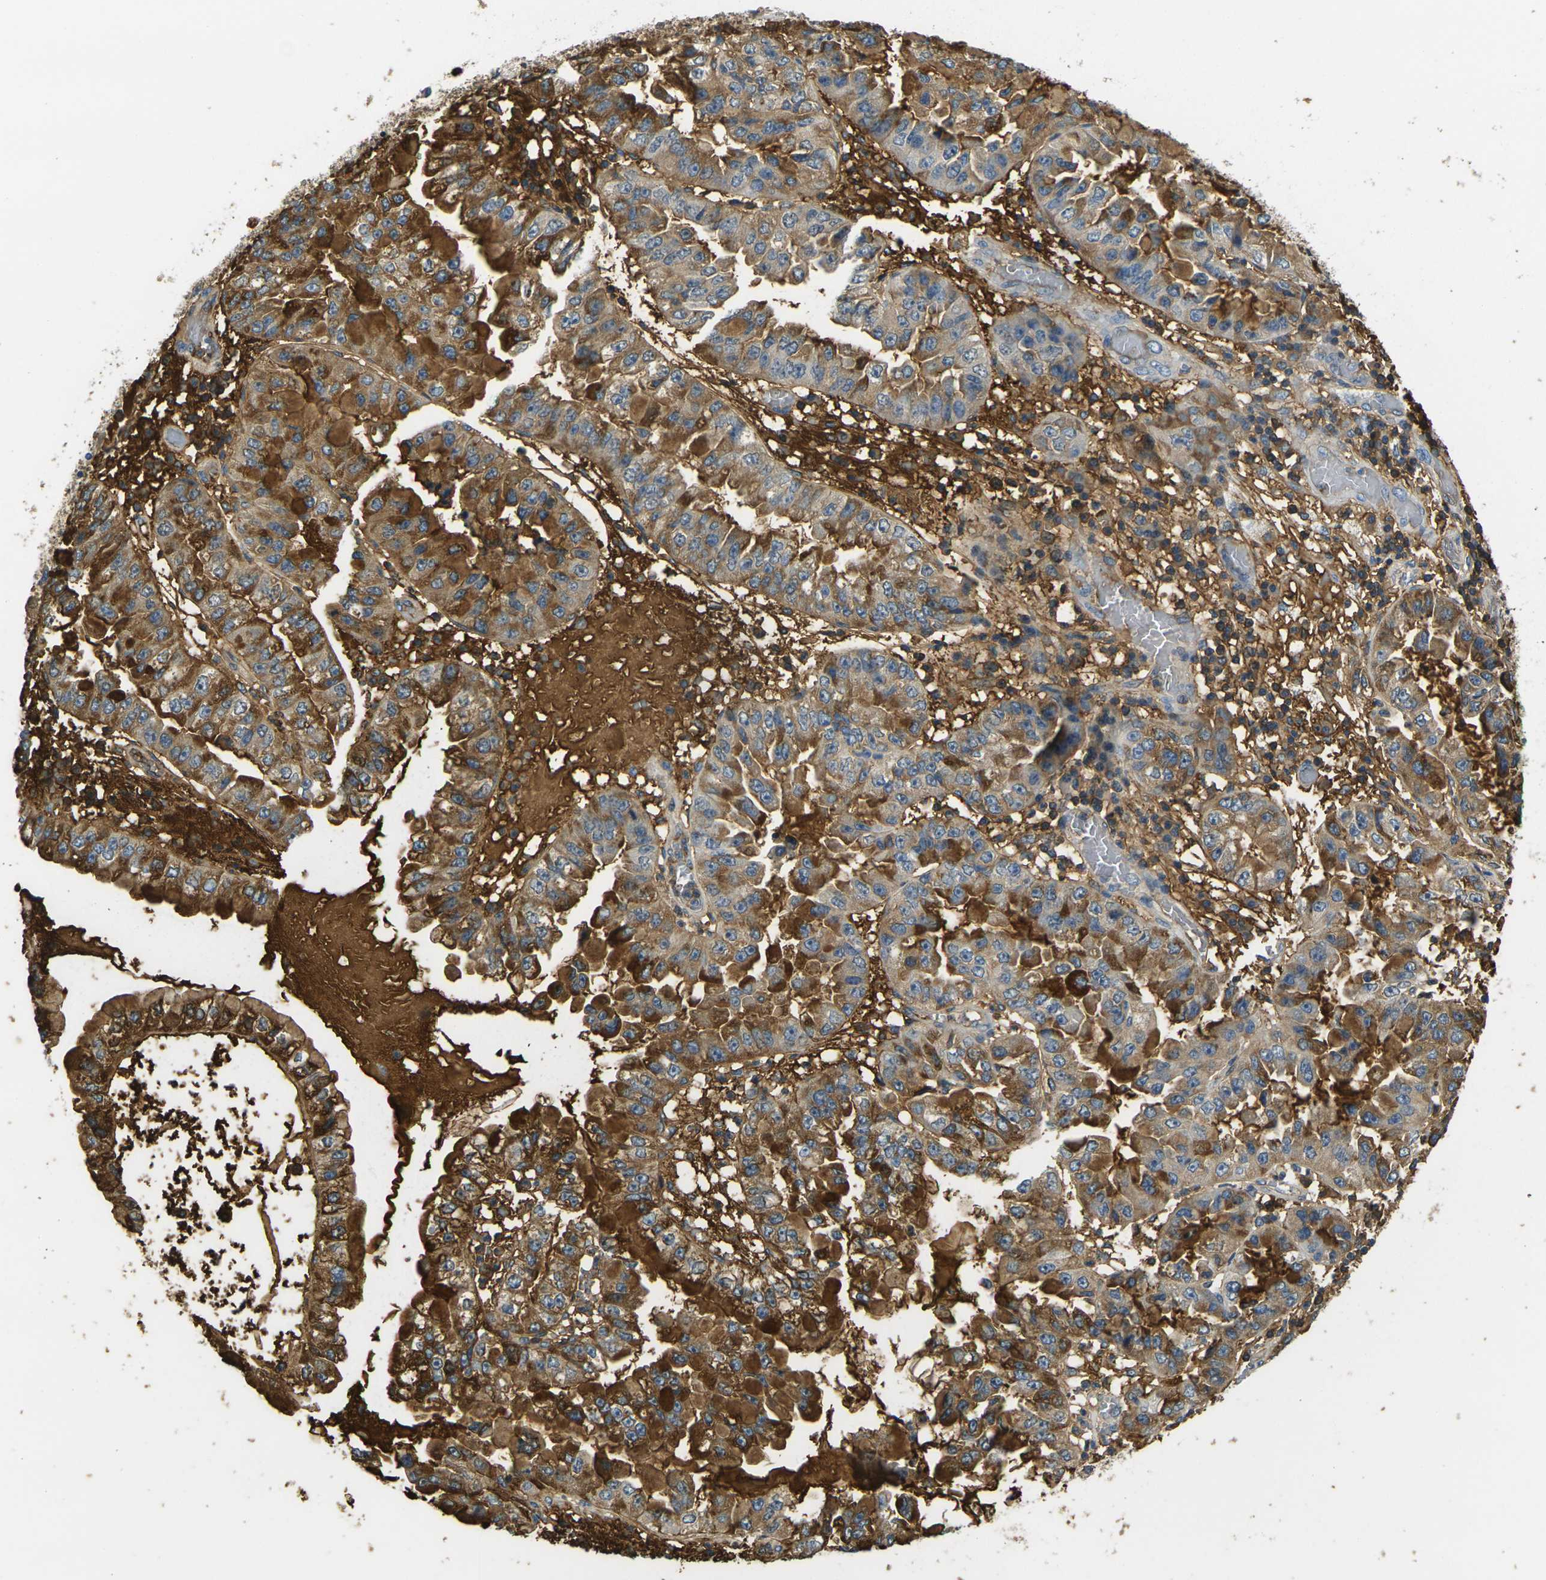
{"staining": {"intensity": "moderate", "quantity": ">75%", "location": "cytoplasmic/membranous"}, "tissue": "liver cancer", "cell_type": "Tumor cells", "image_type": "cancer", "snomed": [{"axis": "morphology", "description": "Cholangiocarcinoma"}, {"axis": "topography", "description": "Liver"}], "caption": "An IHC image of neoplastic tissue is shown. Protein staining in brown highlights moderate cytoplasmic/membranous positivity in liver cancer within tumor cells. (Brightfield microscopy of DAB IHC at high magnification).", "gene": "PLCD1", "patient": {"sex": "female", "age": 79}}